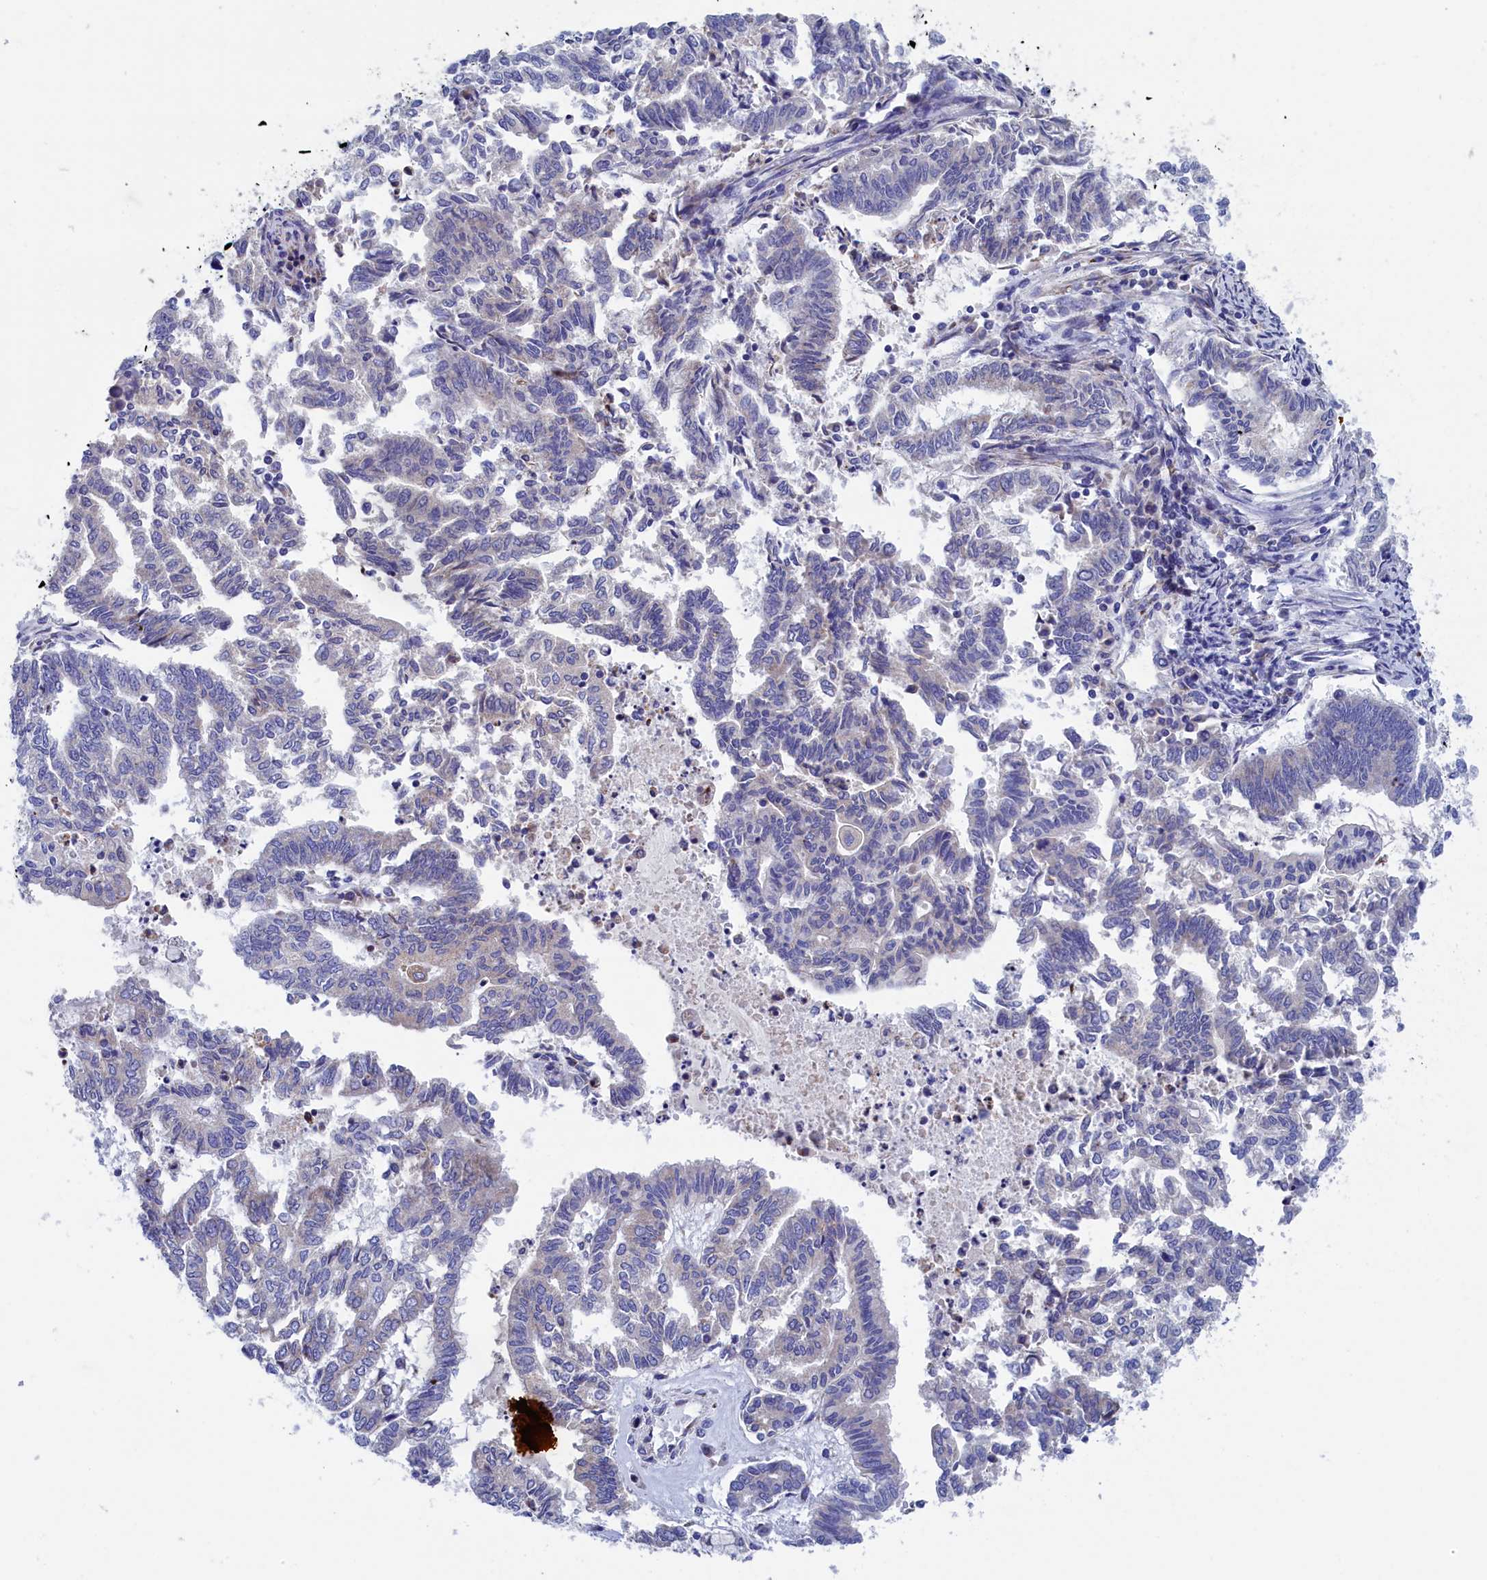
{"staining": {"intensity": "negative", "quantity": "none", "location": "none"}, "tissue": "endometrial cancer", "cell_type": "Tumor cells", "image_type": "cancer", "snomed": [{"axis": "morphology", "description": "Adenocarcinoma, NOS"}, {"axis": "topography", "description": "Endometrium"}], "caption": "IHC image of neoplastic tissue: human endometrial cancer (adenocarcinoma) stained with DAB shows no significant protein expression in tumor cells.", "gene": "WDR83", "patient": {"sex": "female", "age": 79}}